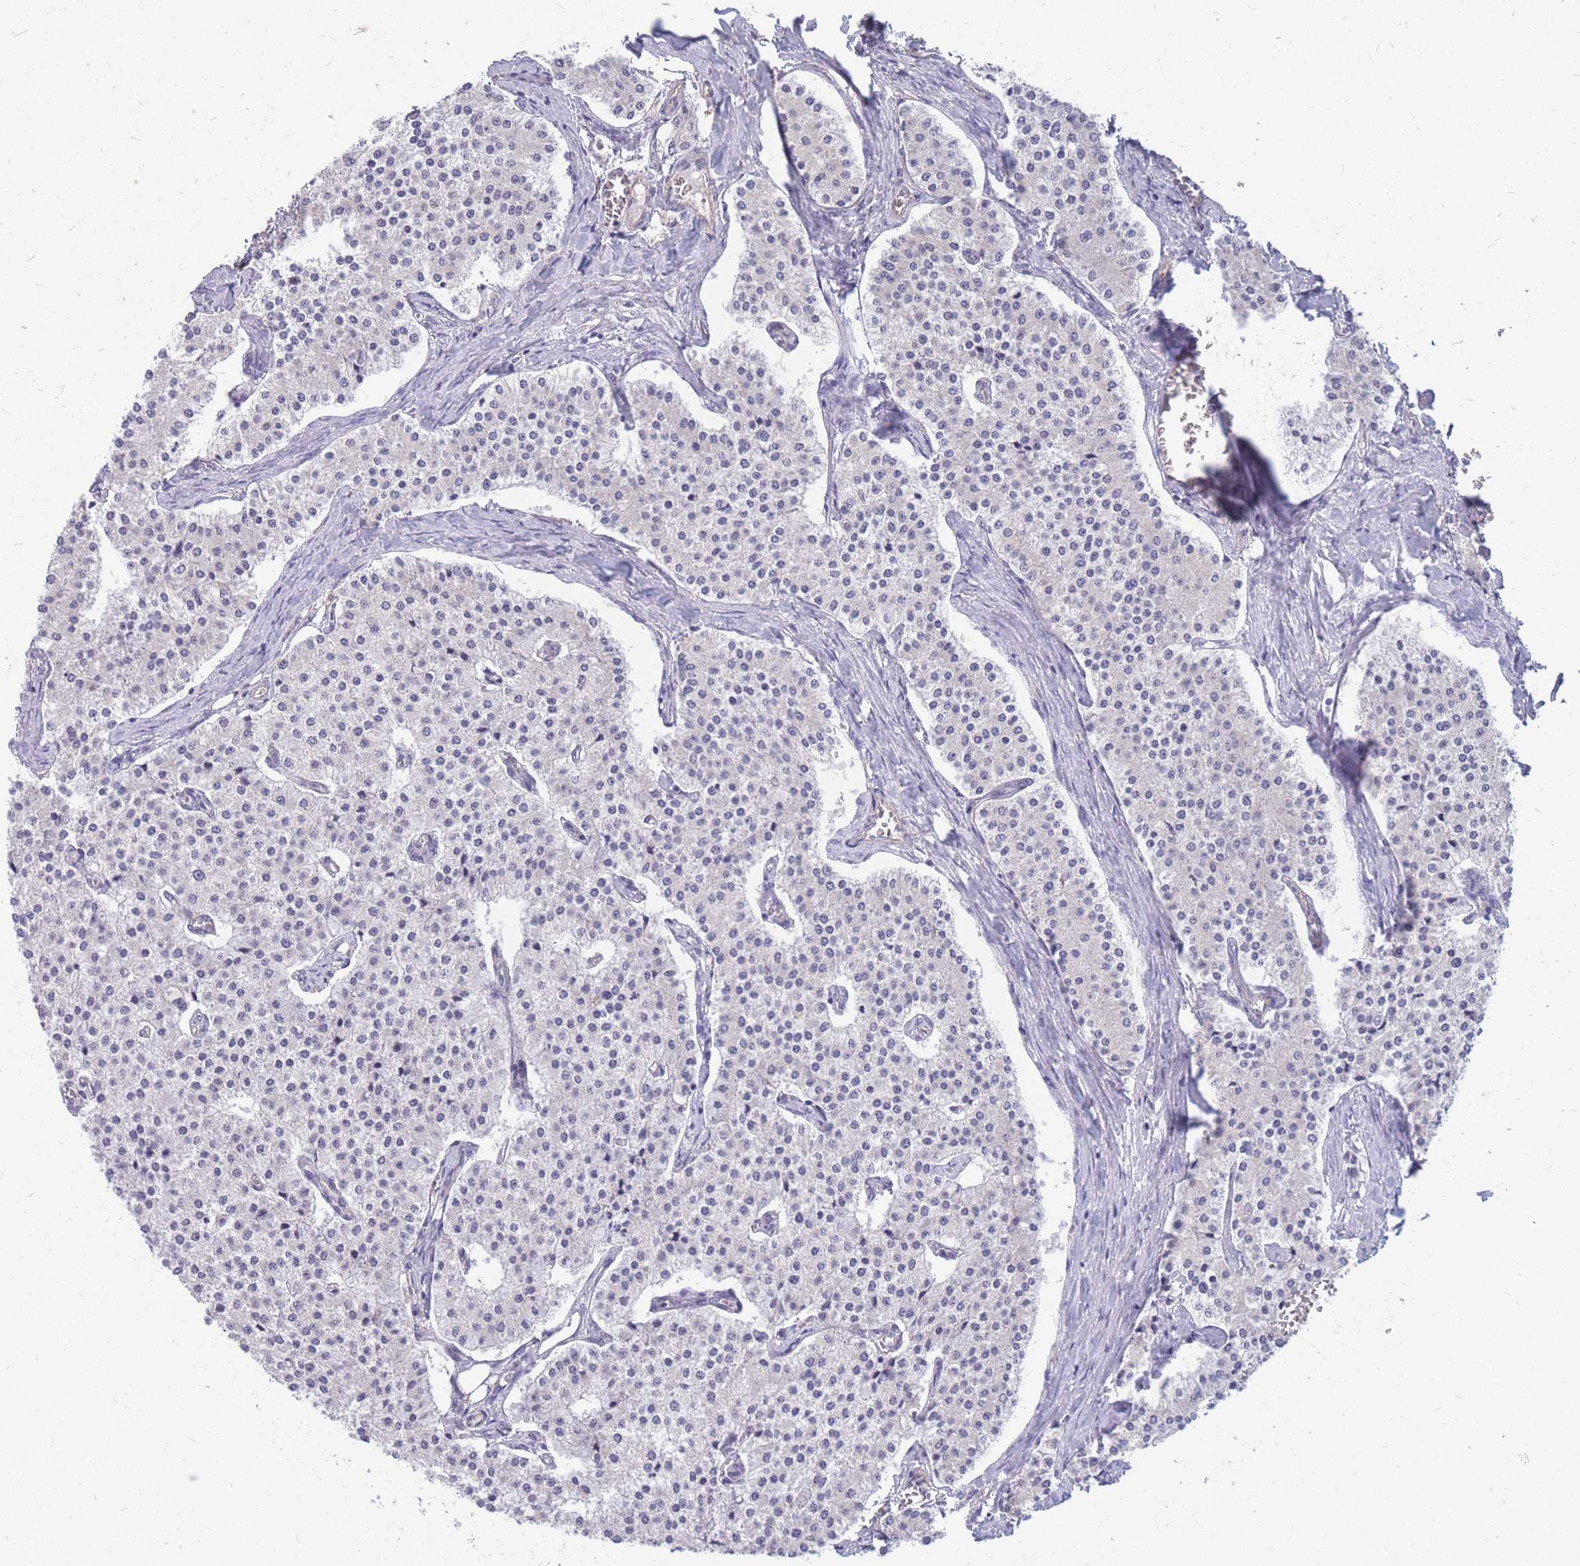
{"staining": {"intensity": "negative", "quantity": "none", "location": "none"}, "tissue": "carcinoid", "cell_type": "Tumor cells", "image_type": "cancer", "snomed": [{"axis": "morphology", "description": "Carcinoid, malignant, NOS"}, {"axis": "topography", "description": "Colon"}], "caption": "A histopathology image of human malignant carcinoid is negative for staining in tumor cells.", "gene": "MRPS9", "patient": {"sex": "female", "age": 52}}